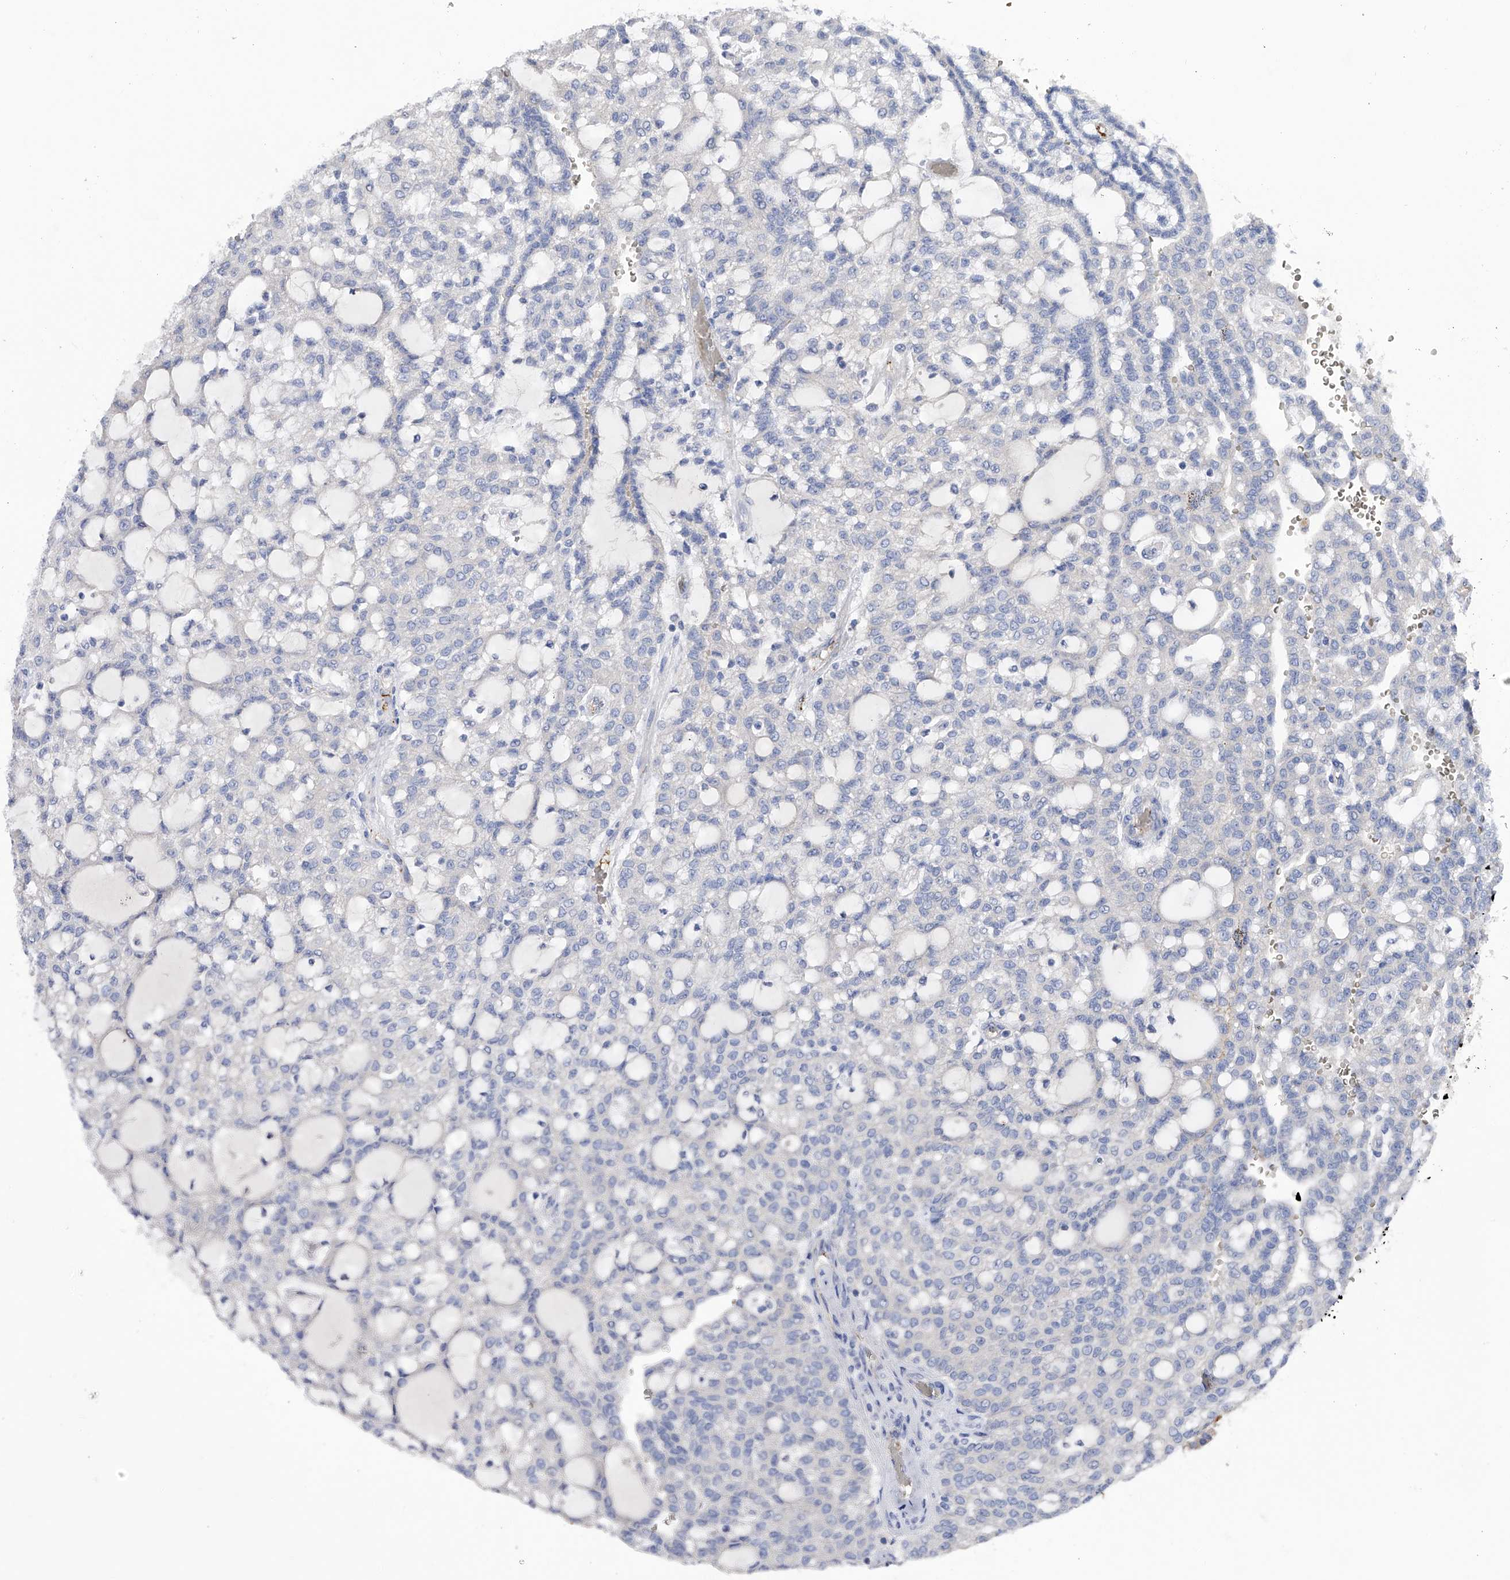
{"staining": {"intensity": "negative", "quantity": "none", "location": "none"}, "tissue": "renal cancer", "cell_type": "Tumor cells", "image_type": "cancer", "snomed": [{"axis": "morphology", "description": "Adenocarcinoma, NOS"}, {"axis": "topography", "description": "Kidney"}], "caption": "An immunohistochemistry (IHC) micrograph of renal cancer (adenocarcinoma) is shown. There is no staining in tumor cells of renal cancer (adenocarcinoma). (Immunohistochemistry, brightfield microscopy, high magnification).", "gene": "RWDD2A", "patient": {"sex": "male", "age": 63}}